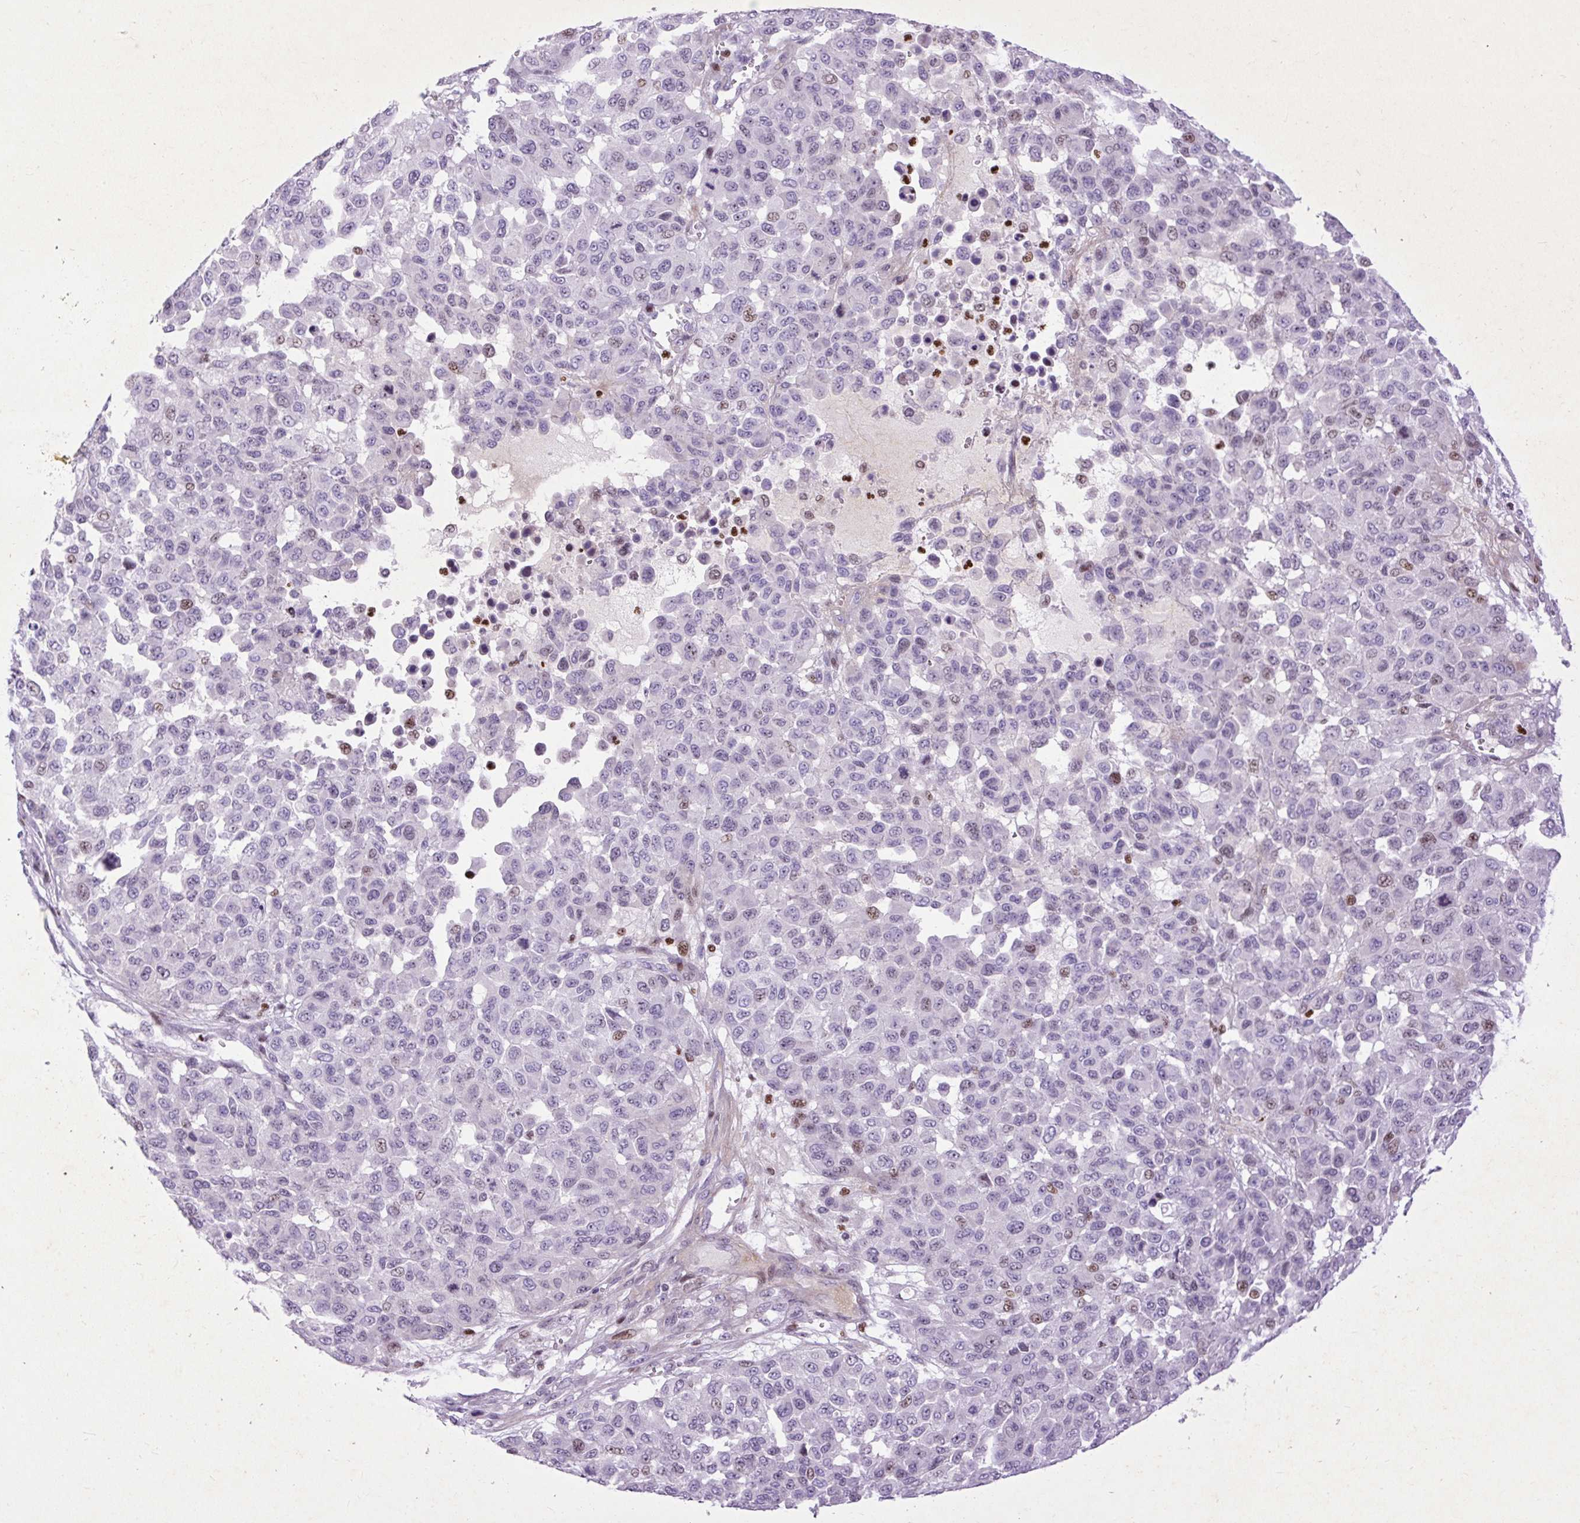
{"staining": {"intensity": "weak", "quantity": "<25%", "location": "nuclear"}, "tissue": "melanoma", "cell_type": "Tumor cells", "image_type": "cancer", "snomed": [{"axis": "morphology", "description": "Malignant melanoma, NOS"}, {"axis": "topography", "description": "Skin"}], "caption": "An immunohistochemistry (IHC) photomicrograph of melanoma is shown. There is no staining in tumor cells of melanoma. (DAB IHC, high magnification).", "gene": "SPC24", "patient": {"sex": "male", "age": 62}}